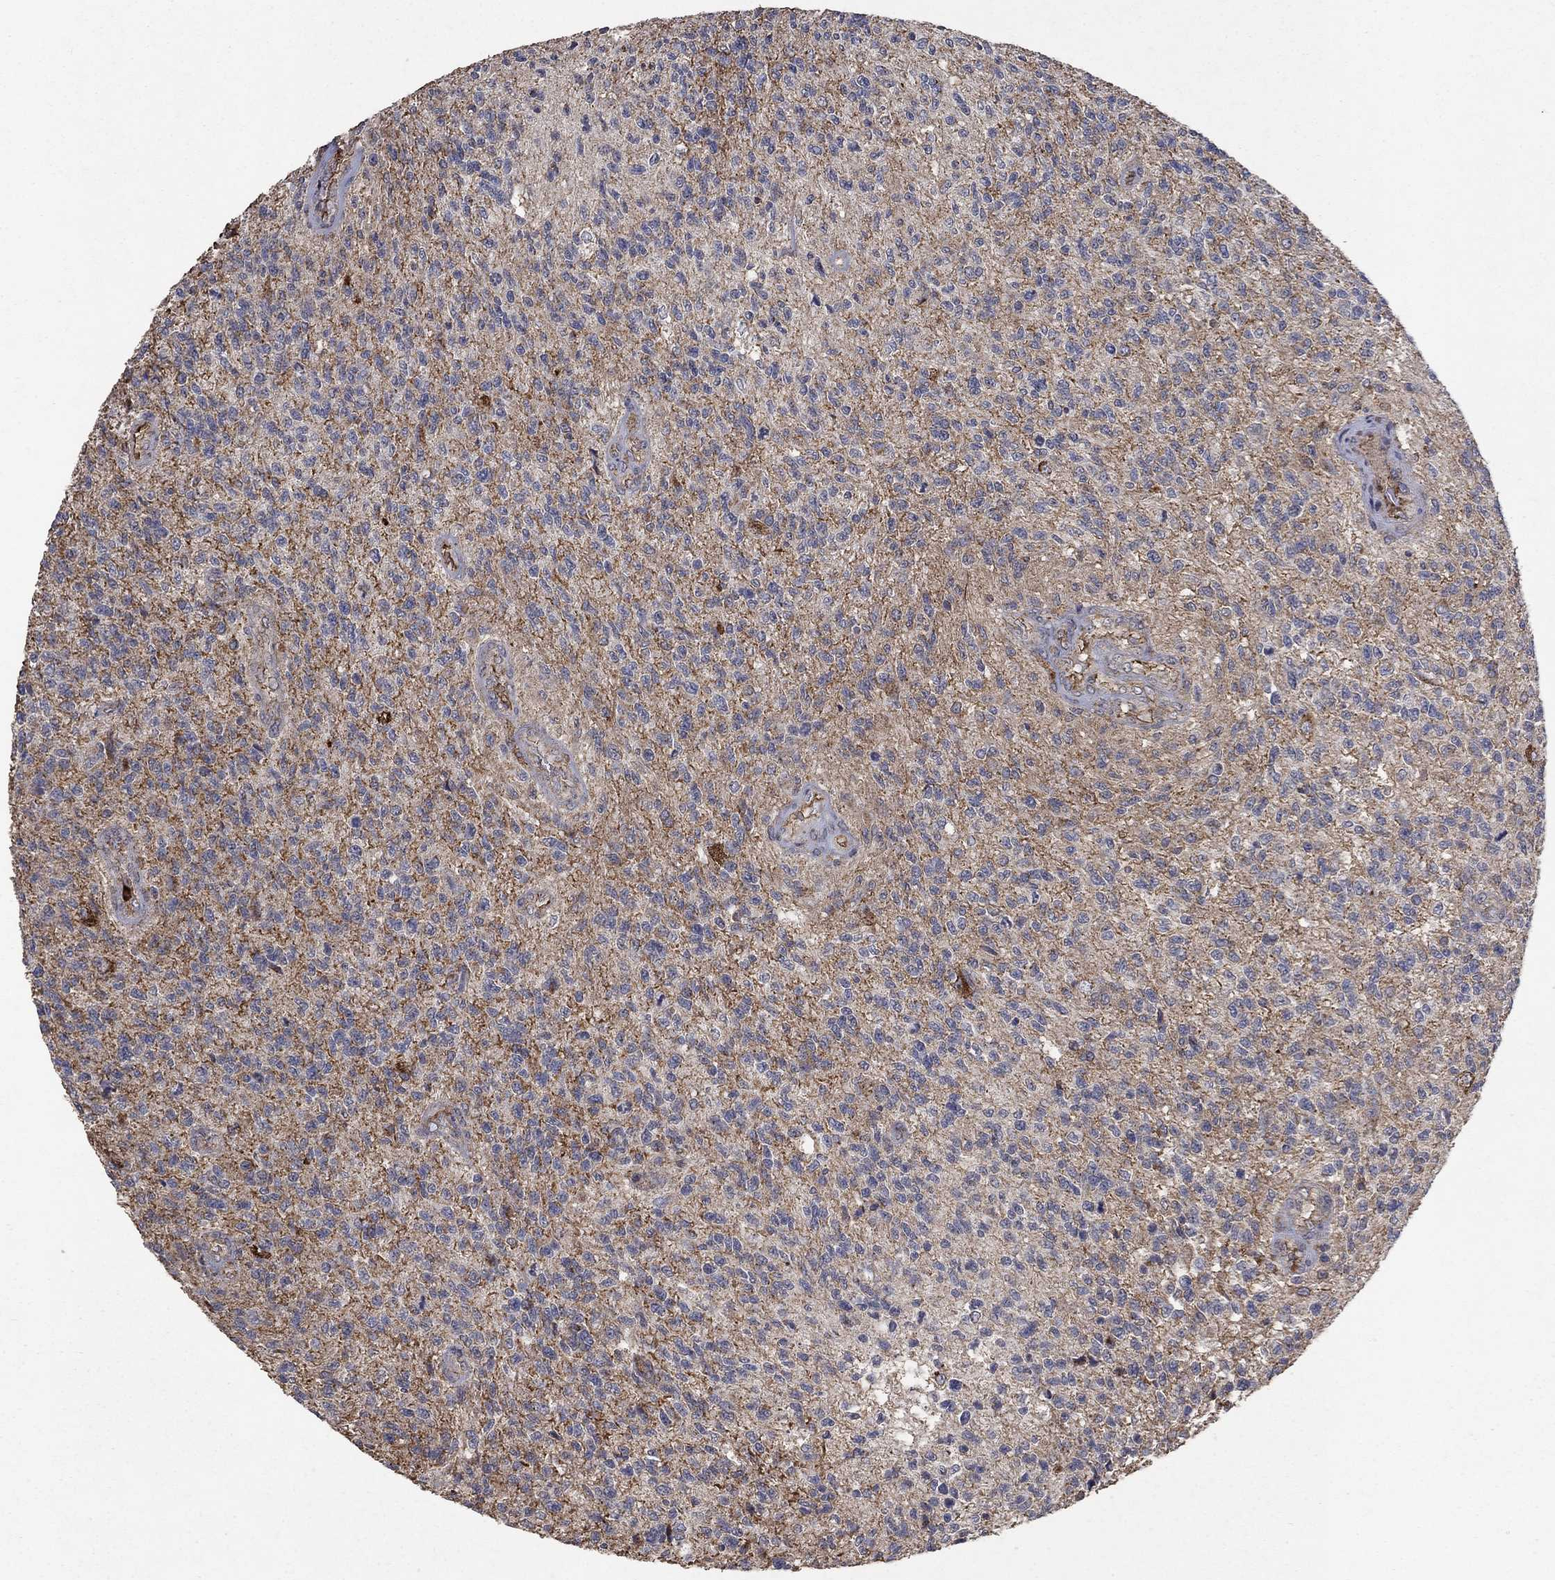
{"staining": {"intensity": "negative", "quantity": "none", "location": "none"}, "tissue": "glioma", "cell_type": "Tumor cells", "image_type": "cancer", "snomed": [{"axis": "morphology", "description": "Glioma, malignant, High grade"}, {"axis": "topography", "description": "Brain"}], "caption": "This is an immunohistochemistry histopathology image of glioma. There is no positivity in tumor cells.", "gene": "CD24", "patient": {"sex": "male", "age": 56}}